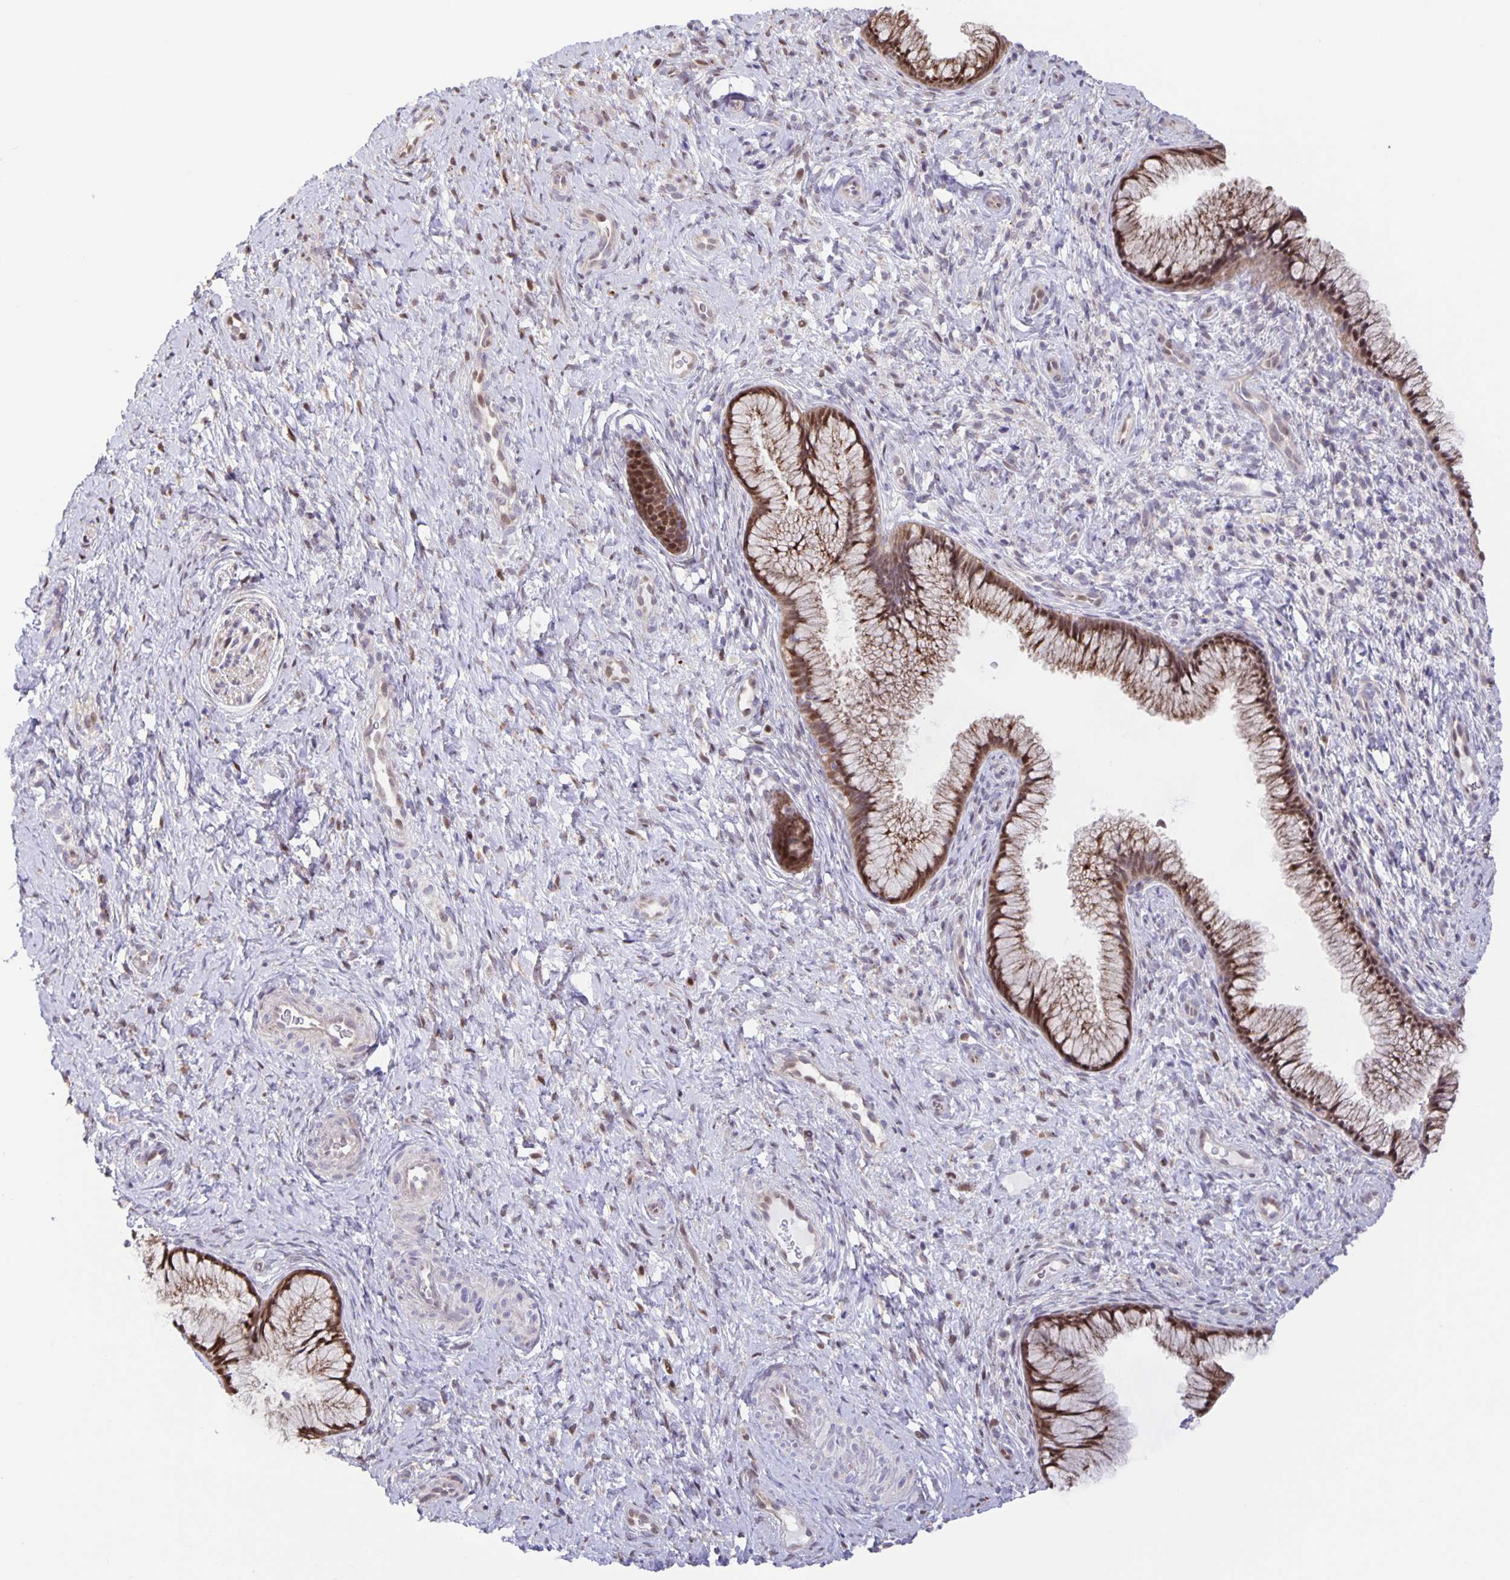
{"staining": {"intensity": "moderate", "quantity": ">75%", "location": "nuclear"}, "tissue": "cervix", "cell_type": "Glandular cells", "image_type": "normal", "snomed": [{"axis": "morphology", "description": "Normal tissue, NOS"}, {"axis": "topography", "description": "Cervix"}], "caption": "Brown immunohistochemical staining in normal cervix reveals moderate nuclear staining in about >75% of glandular cells.", "gene": "MAPK12", "patient": {"sex": "female", "age": 34}}